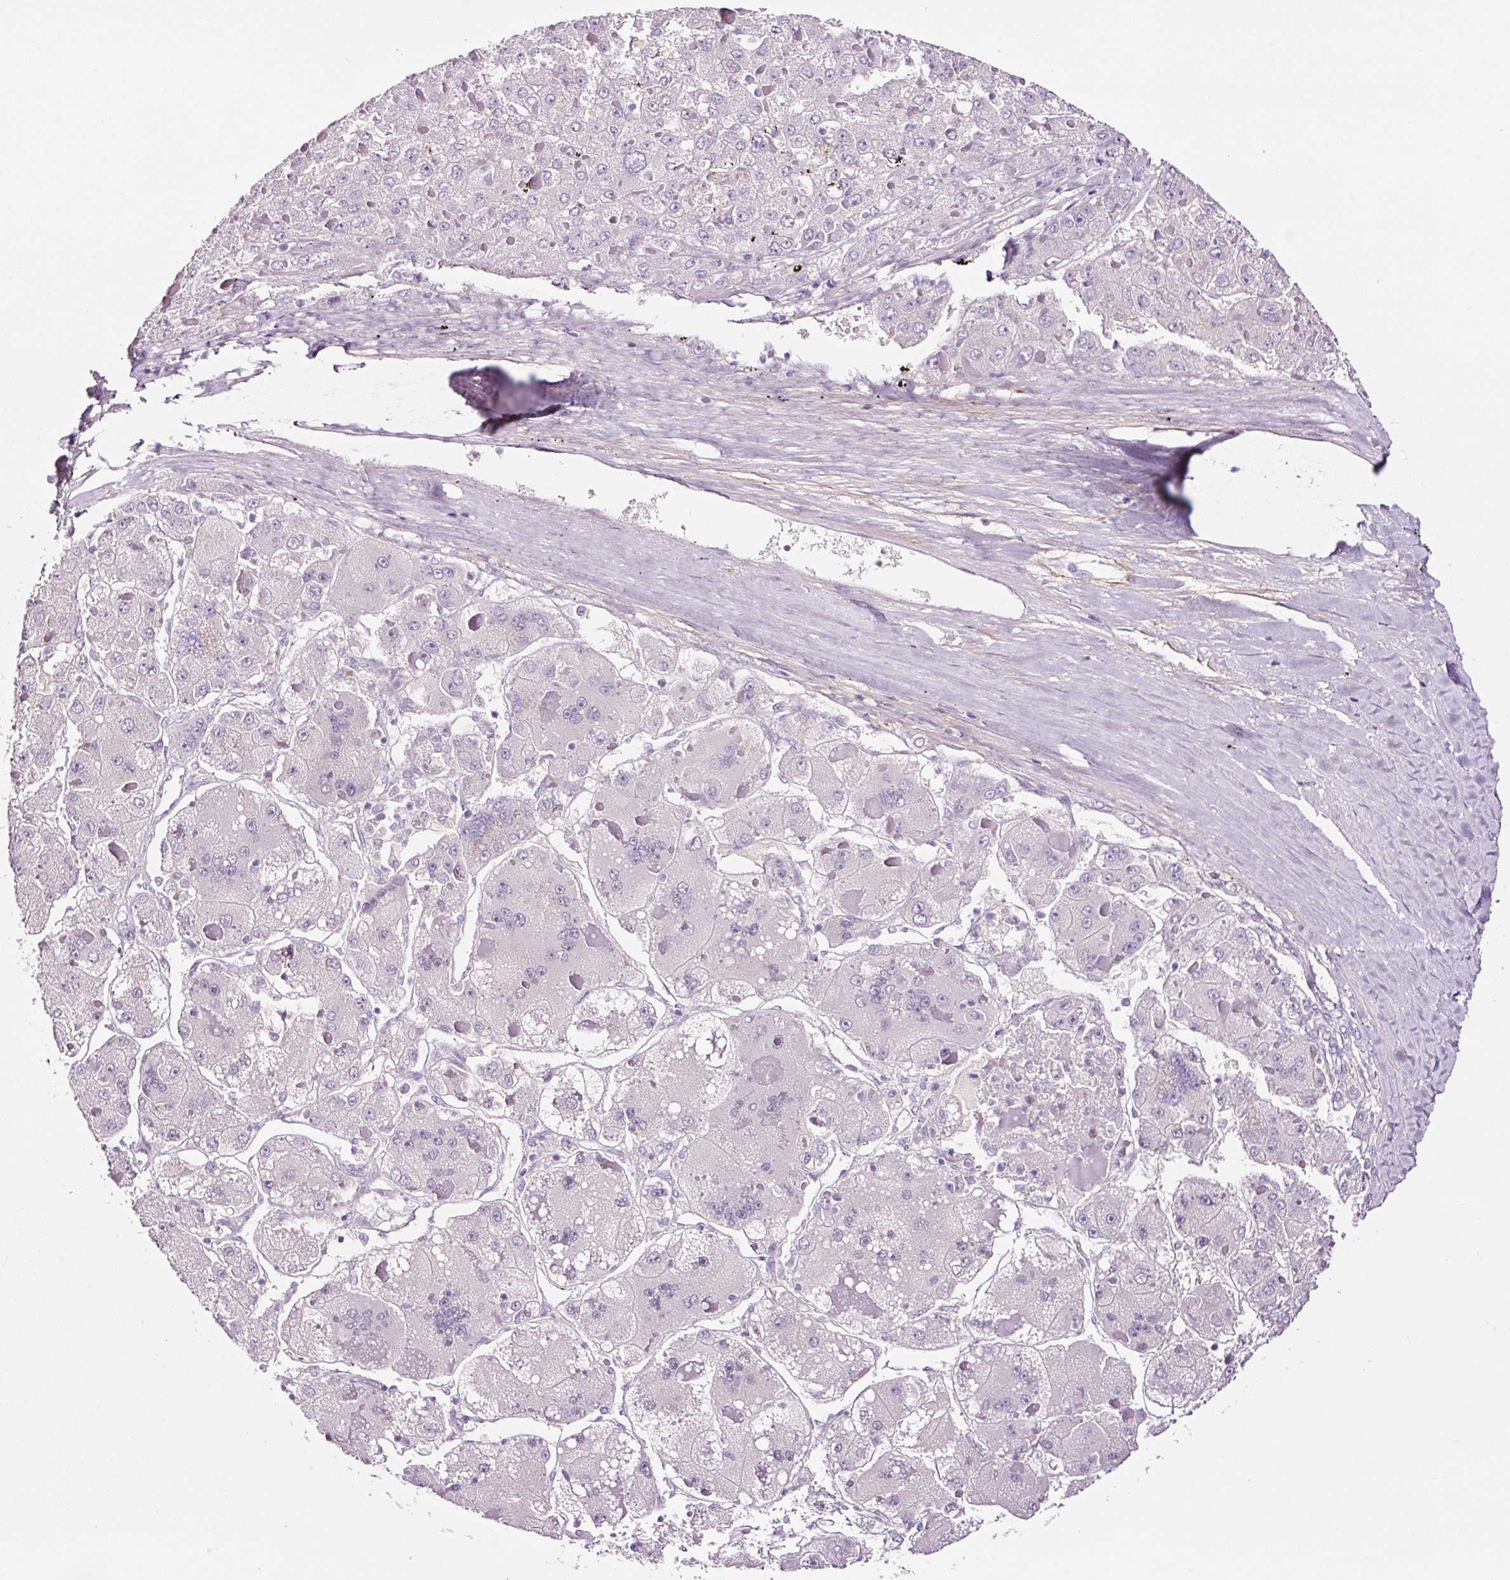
{"staining": {"intensity": "negative", "quantity": "none", "location": "none"}, "tissue": "liver cancer", "cell_type": "Tumor cells", "image_type": "cancer", "snomed": [{"axis": "morphology", "description": "Carcinoma, Hepatocellular, NOS"}, {"axis": "topography", "description": "Liver"}], "caption": "Liver cancer was stained to show a protein in brown. There is no significant expression in tumor cells. (Brightfield microscopy of DAB immunohistochemistry at high magnification).", "gene": "PAM", "patient": {"sex": "female", "age": 73}}